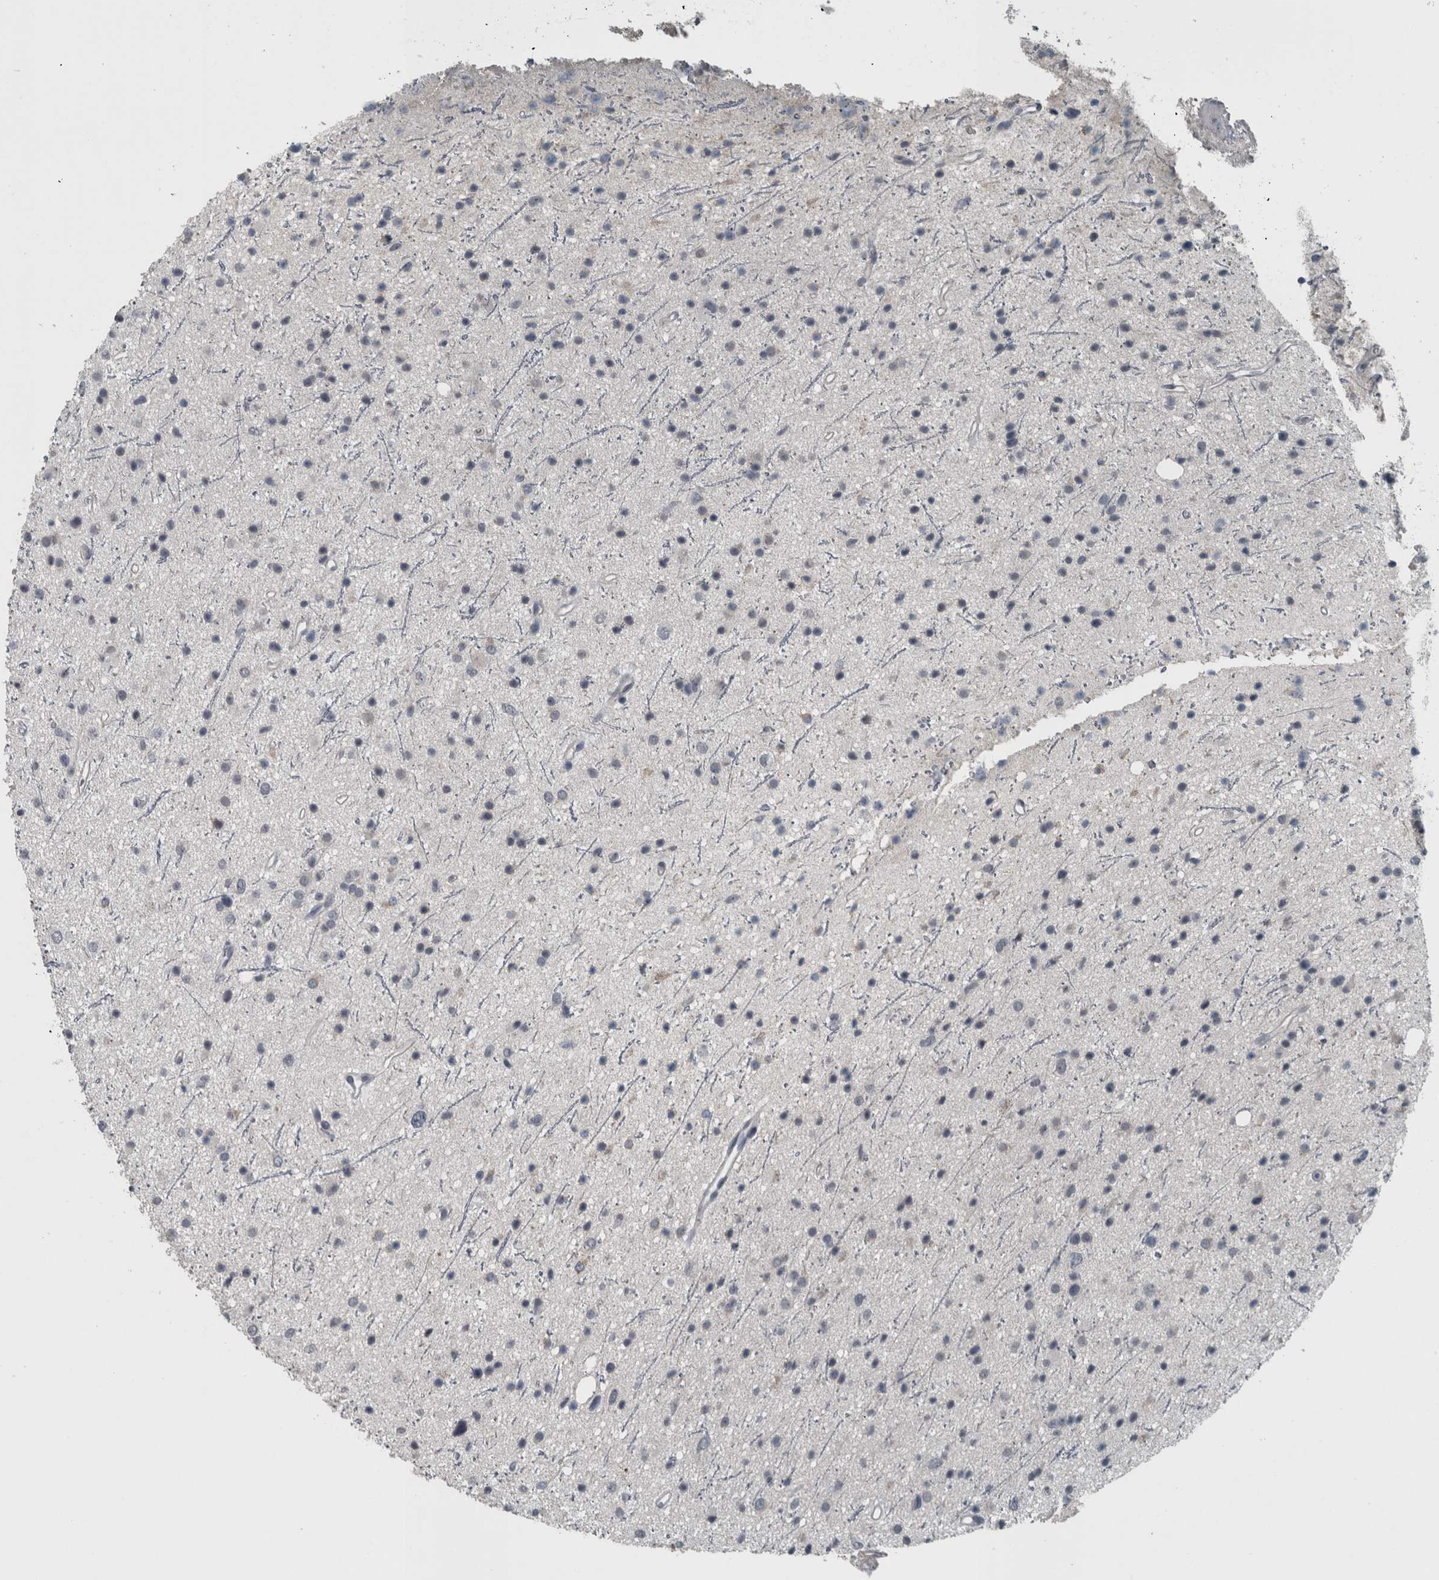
{"staining": {"intensity": "negative", "quantity": "none", "location": "none"}, "tissue": "glioma", "cell_type": "Tumor cells", "image_type": "cancer", "snomed": [{"axis": "morphology", "description": "Glioma, malignant, Low grade"}, {"axis": "topography", "description": "Cerebral cortex"}], "caption": "There is no significant expression in tumor cells of glioma.", "gene": "KRT20", "patient": {"sex": "female", "age": 39}}